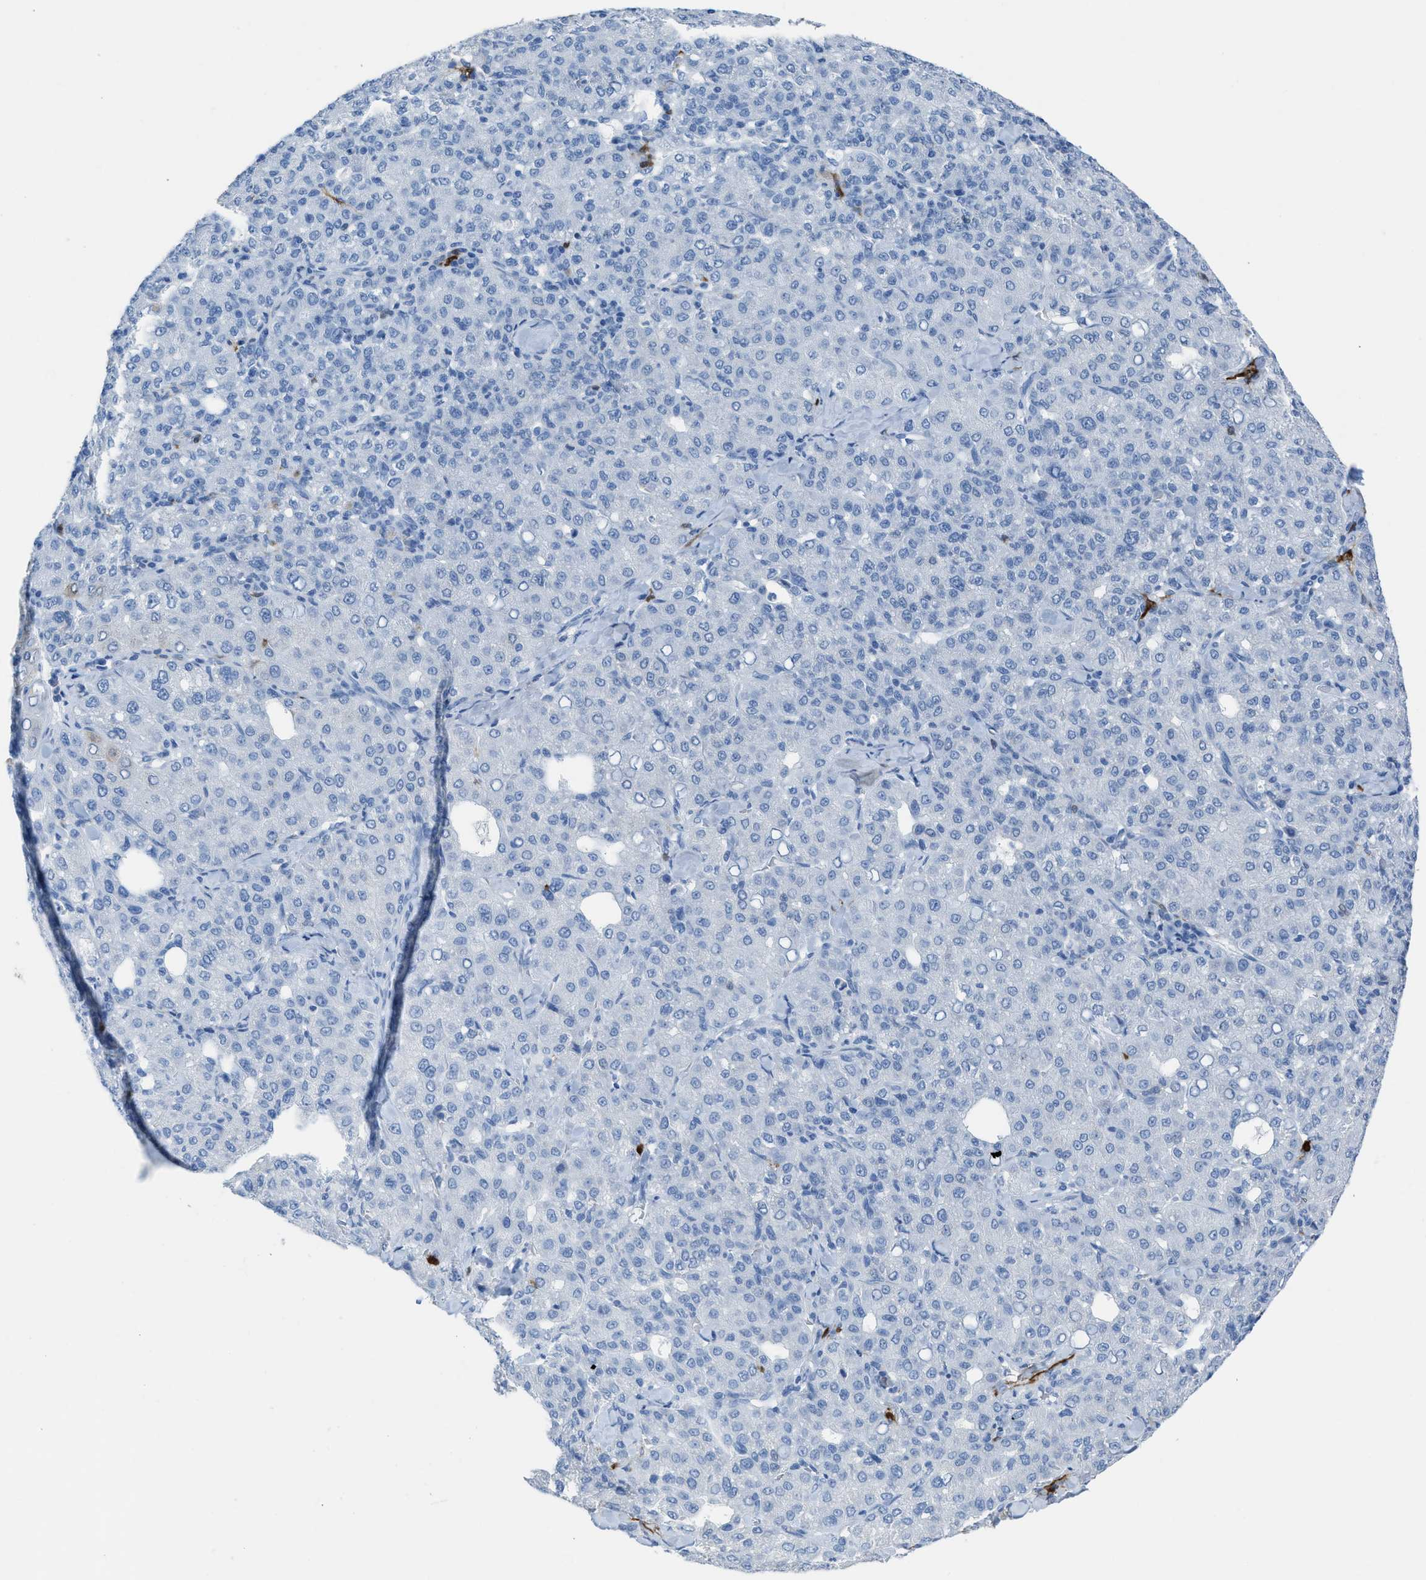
{"staining": {"intensity": "negative", "quantity": "none", "location": "none"}, "tissue": "liver cancer", "cell_type": "Tumor cells", "image_type": "cancer", "snomed": [{"axis": "morphology", "description": "Carcinoma, Hepatocellular, NOS"}, {"axis": "topography", "description": "Liver"}], "caption": "An IHC image of liver cancer is shown. There is no staining in tumor cells of liver cancer.", "gene": "CDKN2A", "patient": {"sex": "male", "age": 65}}